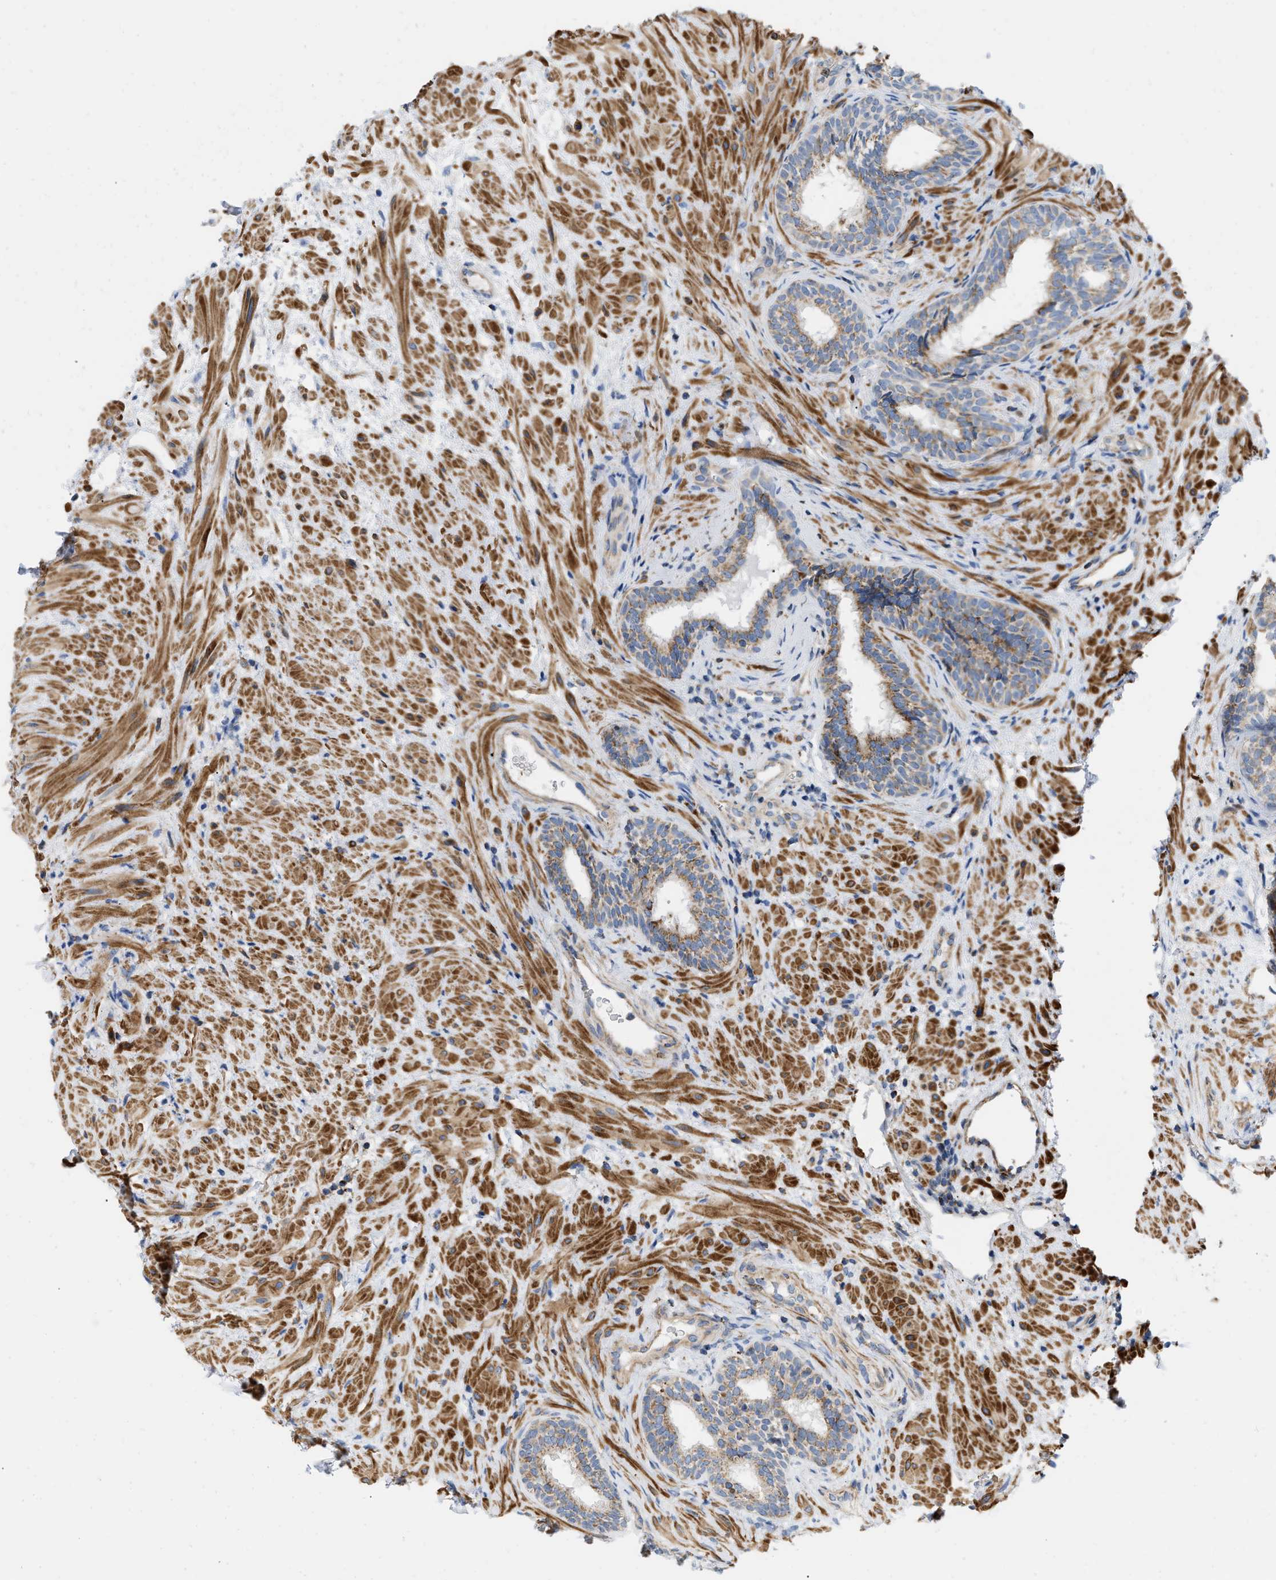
{"staining": {"intensity": "moderate", "quantity": ">75%", "location": "cytoplasmic/membranous"}, "tissue": "prostate", "cell_type": "Glandular cells", "image_type": "normal", "snomed": [{"axis": "morphology", "description": "Normal tissue, NOS"}, {"axis": "topography", "description": "Prostate"}], "caption": "Glandular cells display medium levels of moderate cytoplasmic/membranous positivity in approximately >75% of cells in unremarkable human prostate. The staining is performed using DAB (3,3'-diaminobenzidine) brown chromogen to label protein expression. The nuclei are counter-stained blue using hematoxylin.", "gene": "GRB10", "patient": {"sex": "male", "age": 76}}